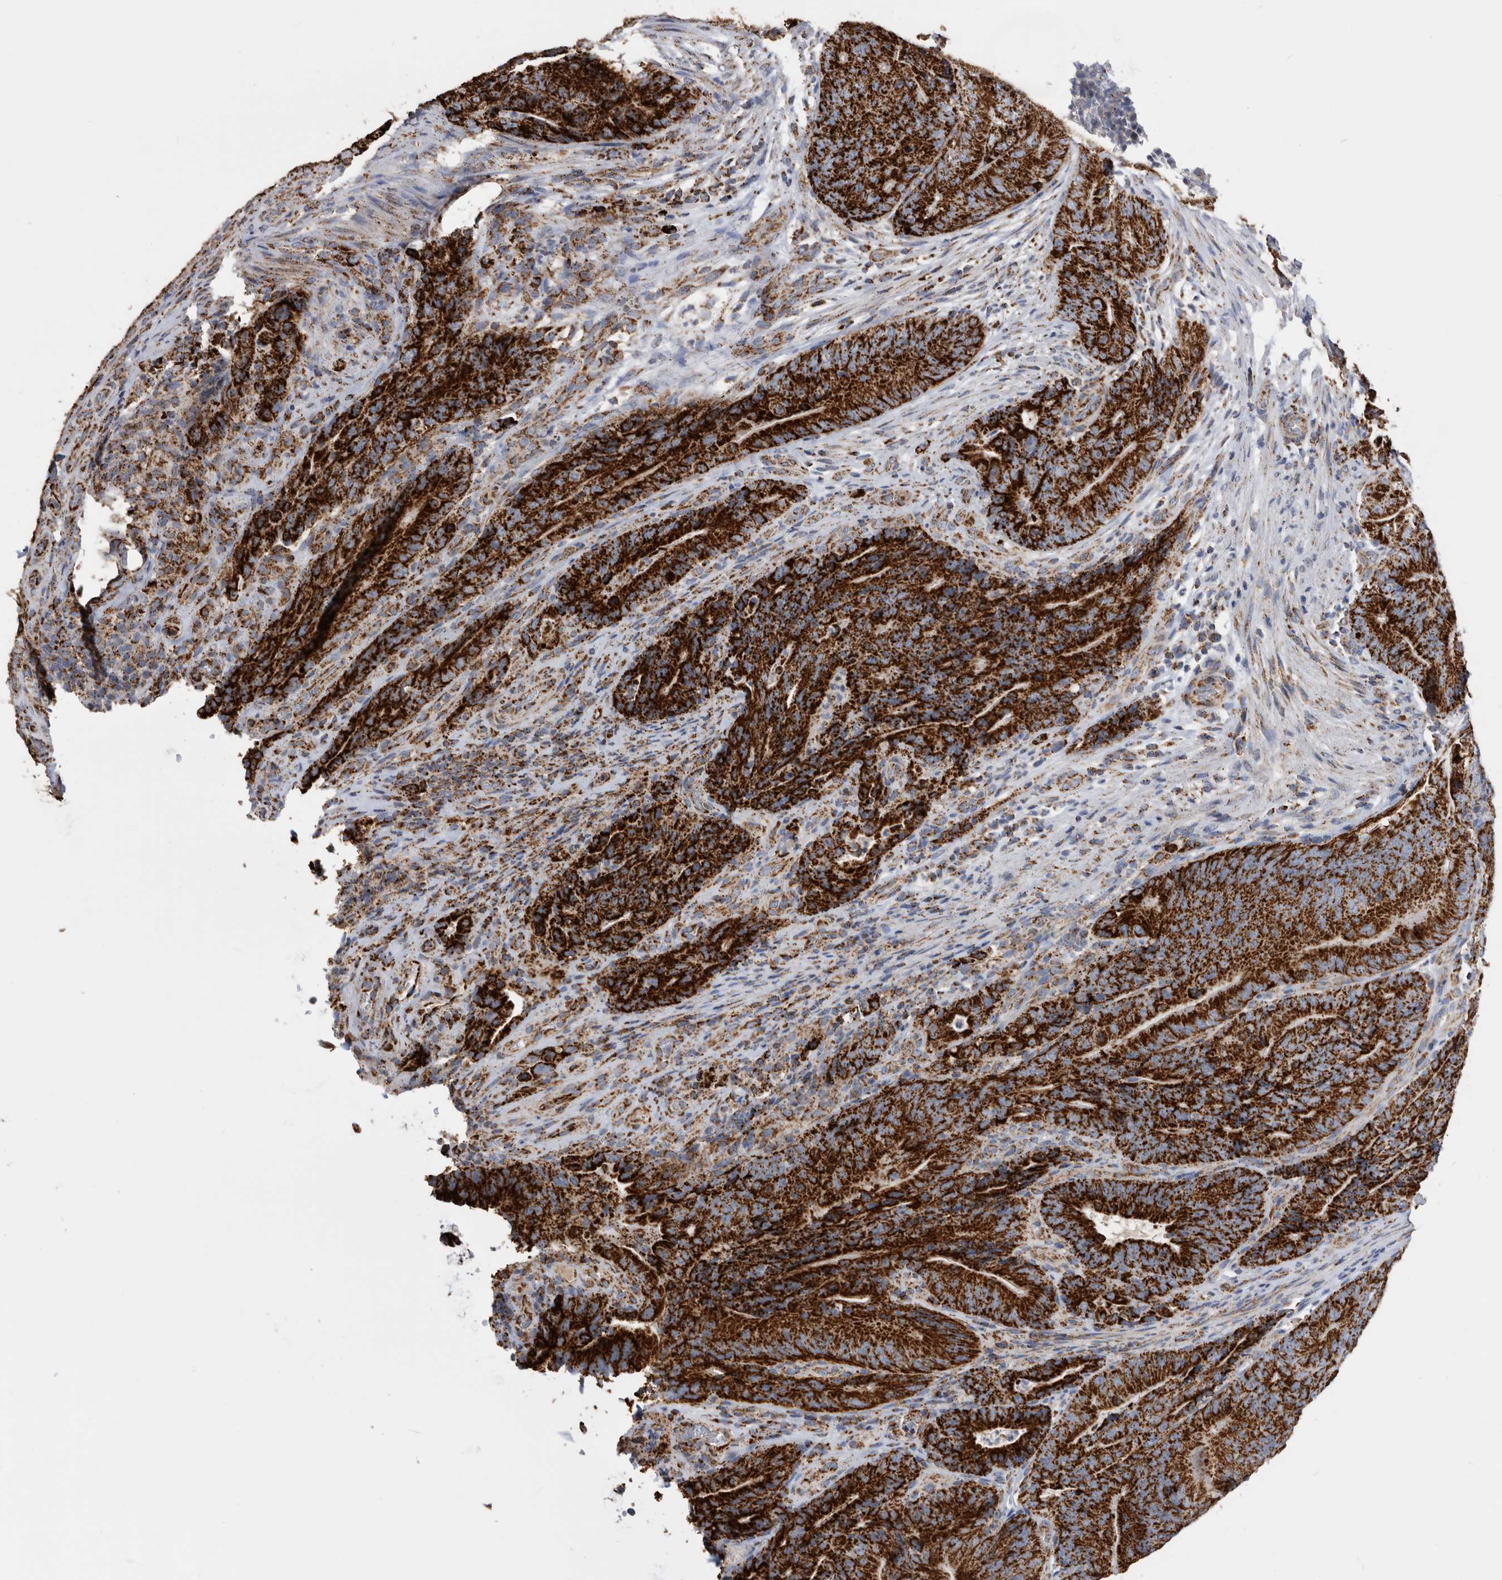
{"staining": {"intensity": "strong", "quantity": ">75%", "location": "cytoplasmic/membranous"}, "tissue": "colorectal cancer", "cell_type": "Tumor cells", "image_type": "cancer", "snomed": [{"axis": "morphology", "description": "Normal tissue, NOS"}, {"axis": "topography", "description": "Colon"}], "caption": "Protein expression analysis of colorectal cancer exhibits strong cytoplasmic/membranous staining in approximately >75% of tumor cells. Nuclei are stained in blue.", "gene": "WFDC1", "patient": {"sex": "female", "age": 82}}